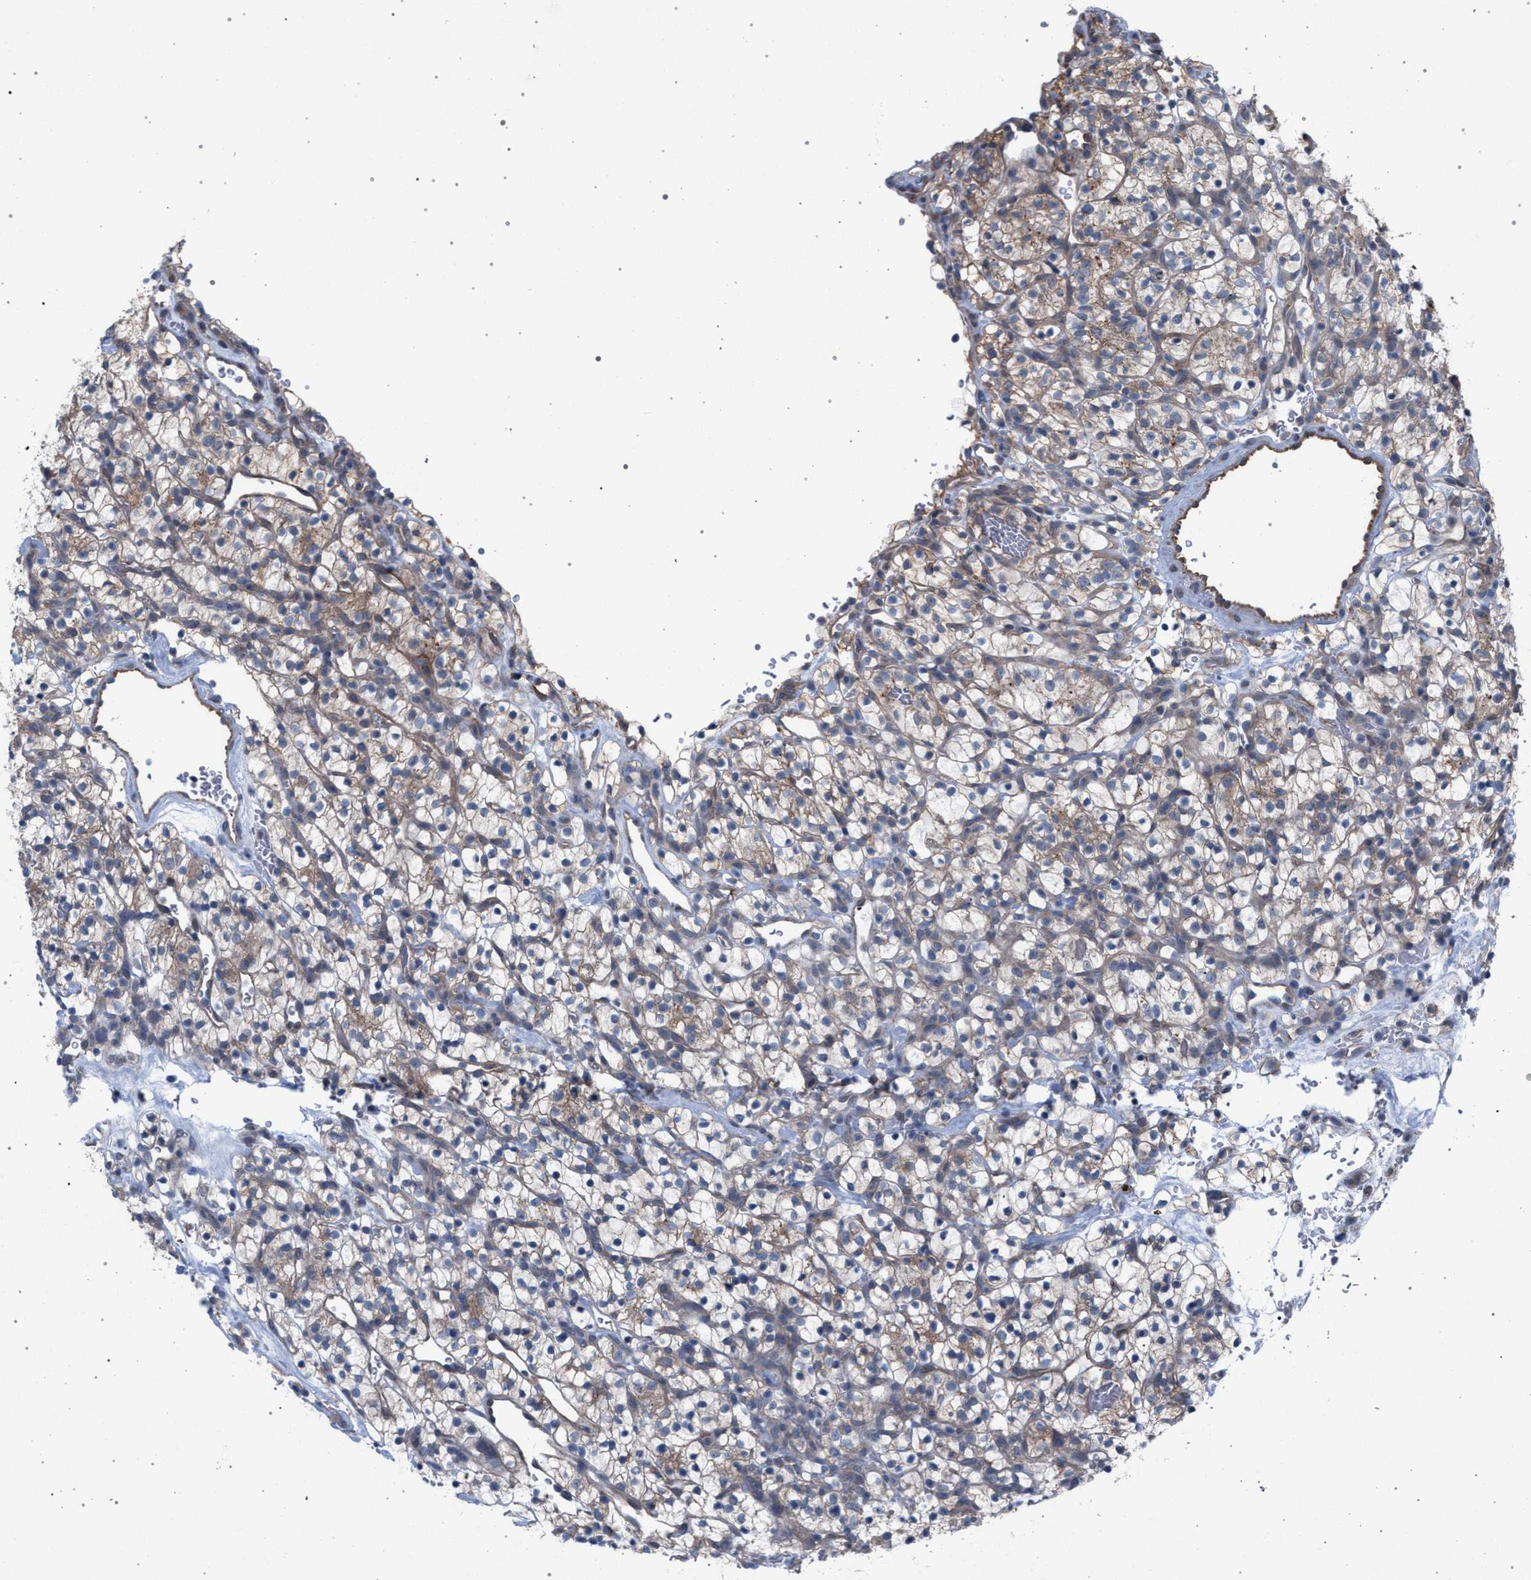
{"staining": {"intensity": "weak", "quantity": "<25%", "location": "cytoplasmic/membranous"}, "tissue": "renal cancer", "cell_type": "Tumor cells", "image_type": "cancer", "snomed": [{"axis": "morphology", "description": "Adenocarcinoma, NOS"}, {"axis": "topography", "description": "Kidney"}], "caption": "Tumor cells show no significant protein expression in renal cancer. (Brightfield microscopy of DAB IHC at high magnification).", "gene": "ARPC5L", "patient": {"sex": "female", "age": 57}}